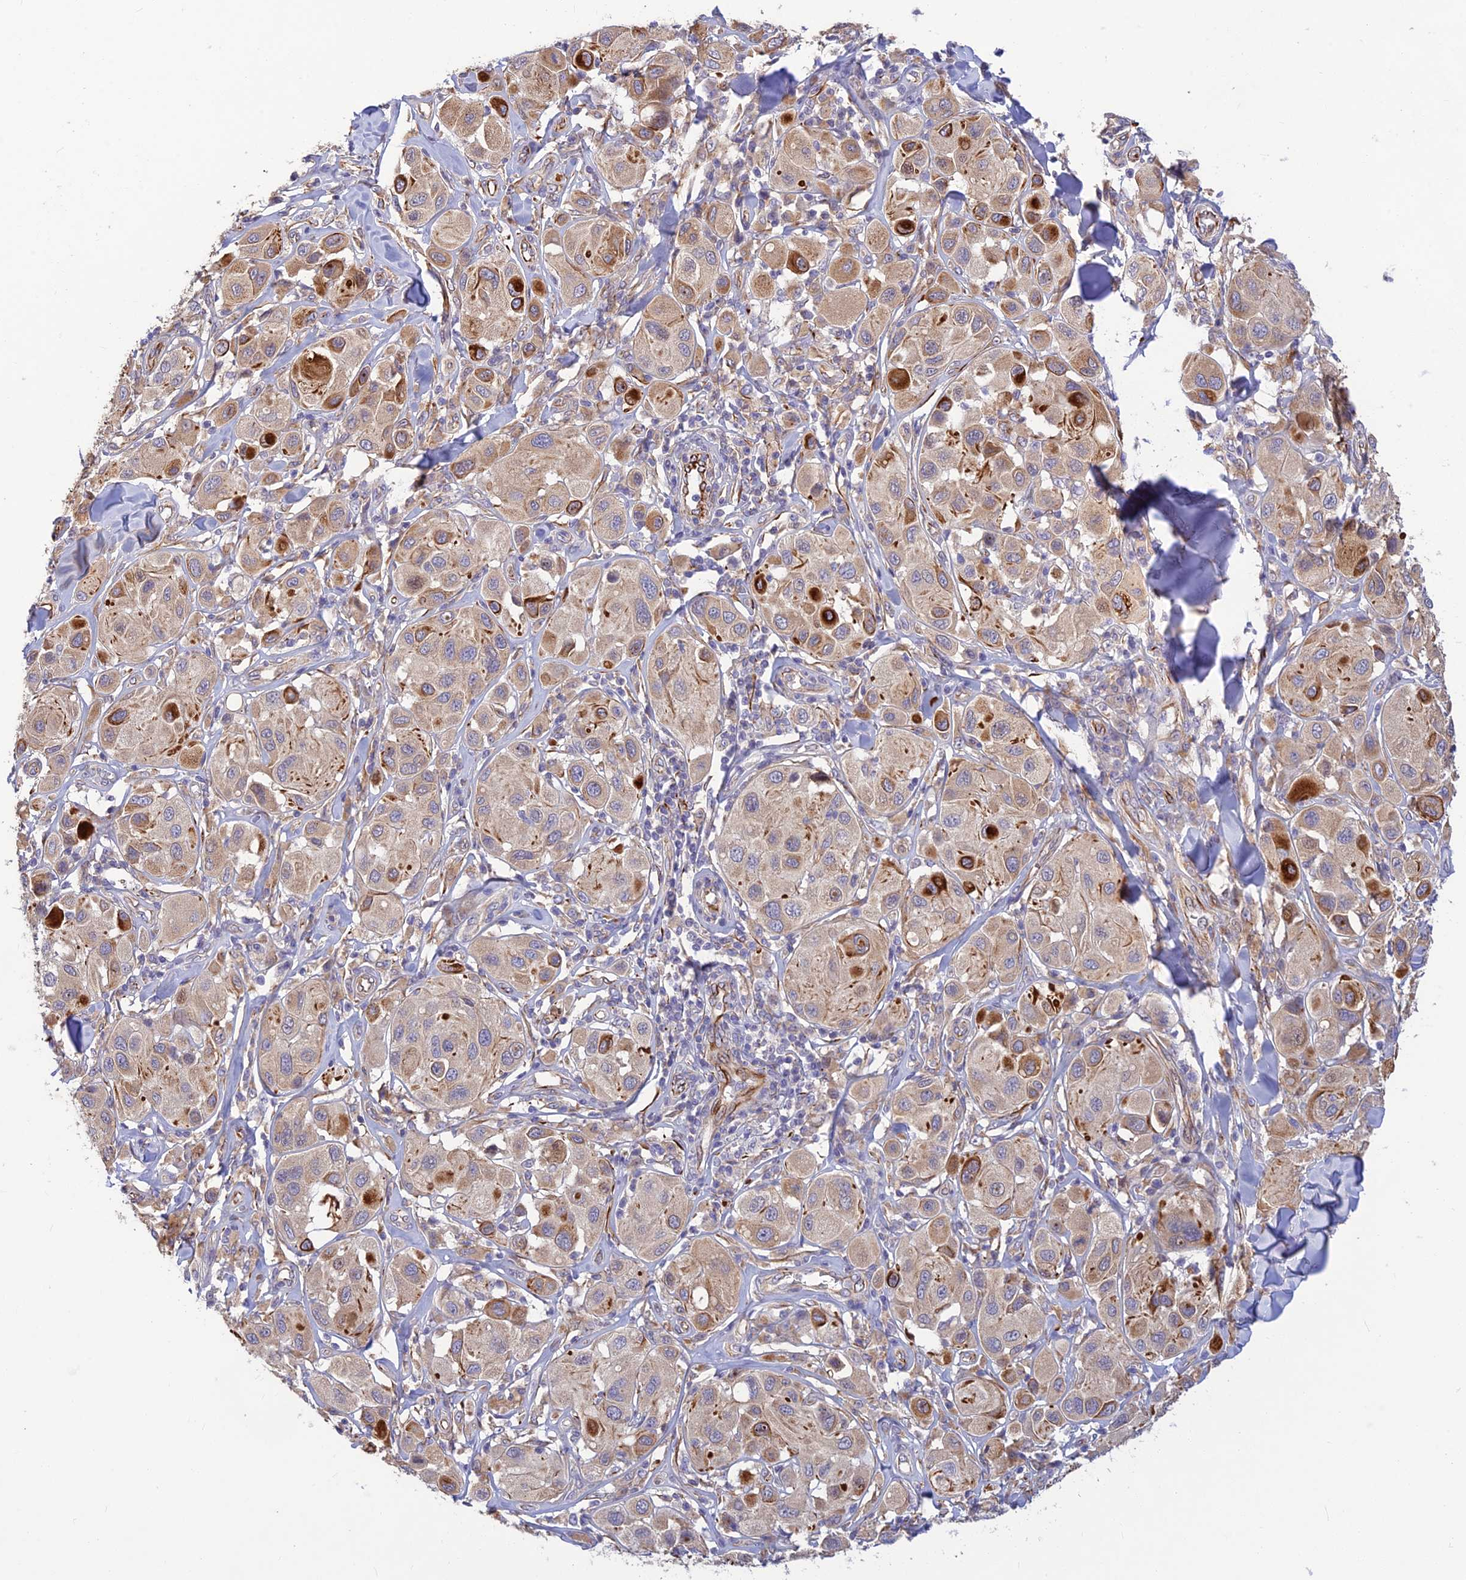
{"staining": {"intensity": "strong", "quantity": "<25%", "location": "cytoplasmic/membranous"}, "tissue": "melanoma", "cell_type": "Tumor cells", "image_type": "cancer", "snomed": [{"axis": "morphology", "description": "Malignant melanoma, Metastatic site"}, {"axis": "topography", "description": "Skin"}], "caption": "Human malignant melanoma (metastatic site) stained with a brown dye demonstrates strong cytoplasmic/membranous positive staining in approximately <25% of tumor cells.", "gene": "ST8SIA5", "patient": {"sex": "male", "age": 41}}